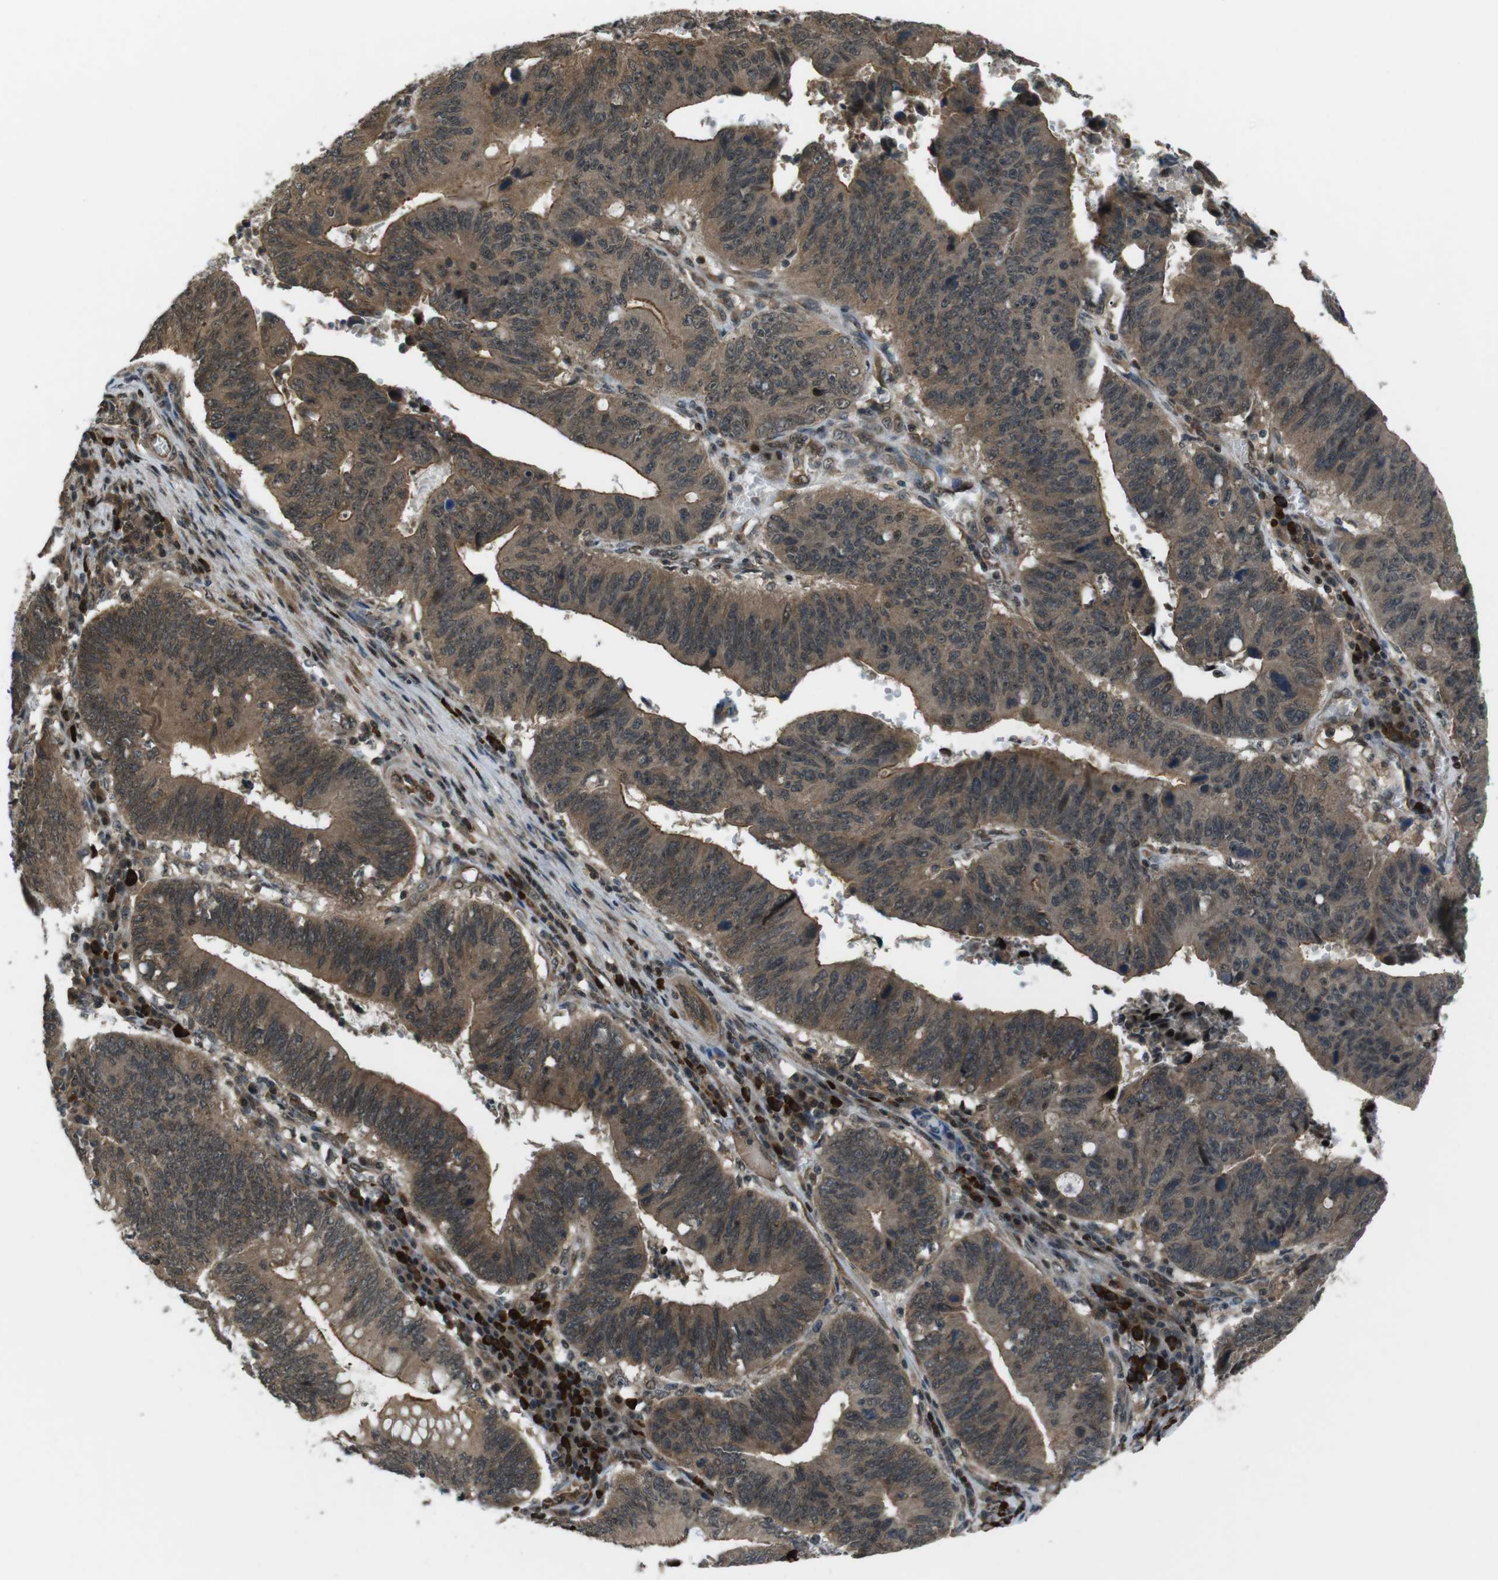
{"staining": {"intensity": "moderate", "quantity": ">75%", "location": "cytoplasmic/membranous,nuclear"}, "tissue": "stomach cancer", "cell_type": "Tumor cells", "image_type": "cancer", "snomed": [{"axis": "morphology", "description": "Adenocarcinoma, NOS"}, {"axis": "topography", "description": "Stomach"}], "caption": "Tumor cells show medium levels of moderate cytoplasmic/membranous and nuclear staining in about >75% of cells in stomach cancer (adenocarcinoma).", "gene": "TIAM2", "patient": {"sex": "male", "age": 59}}